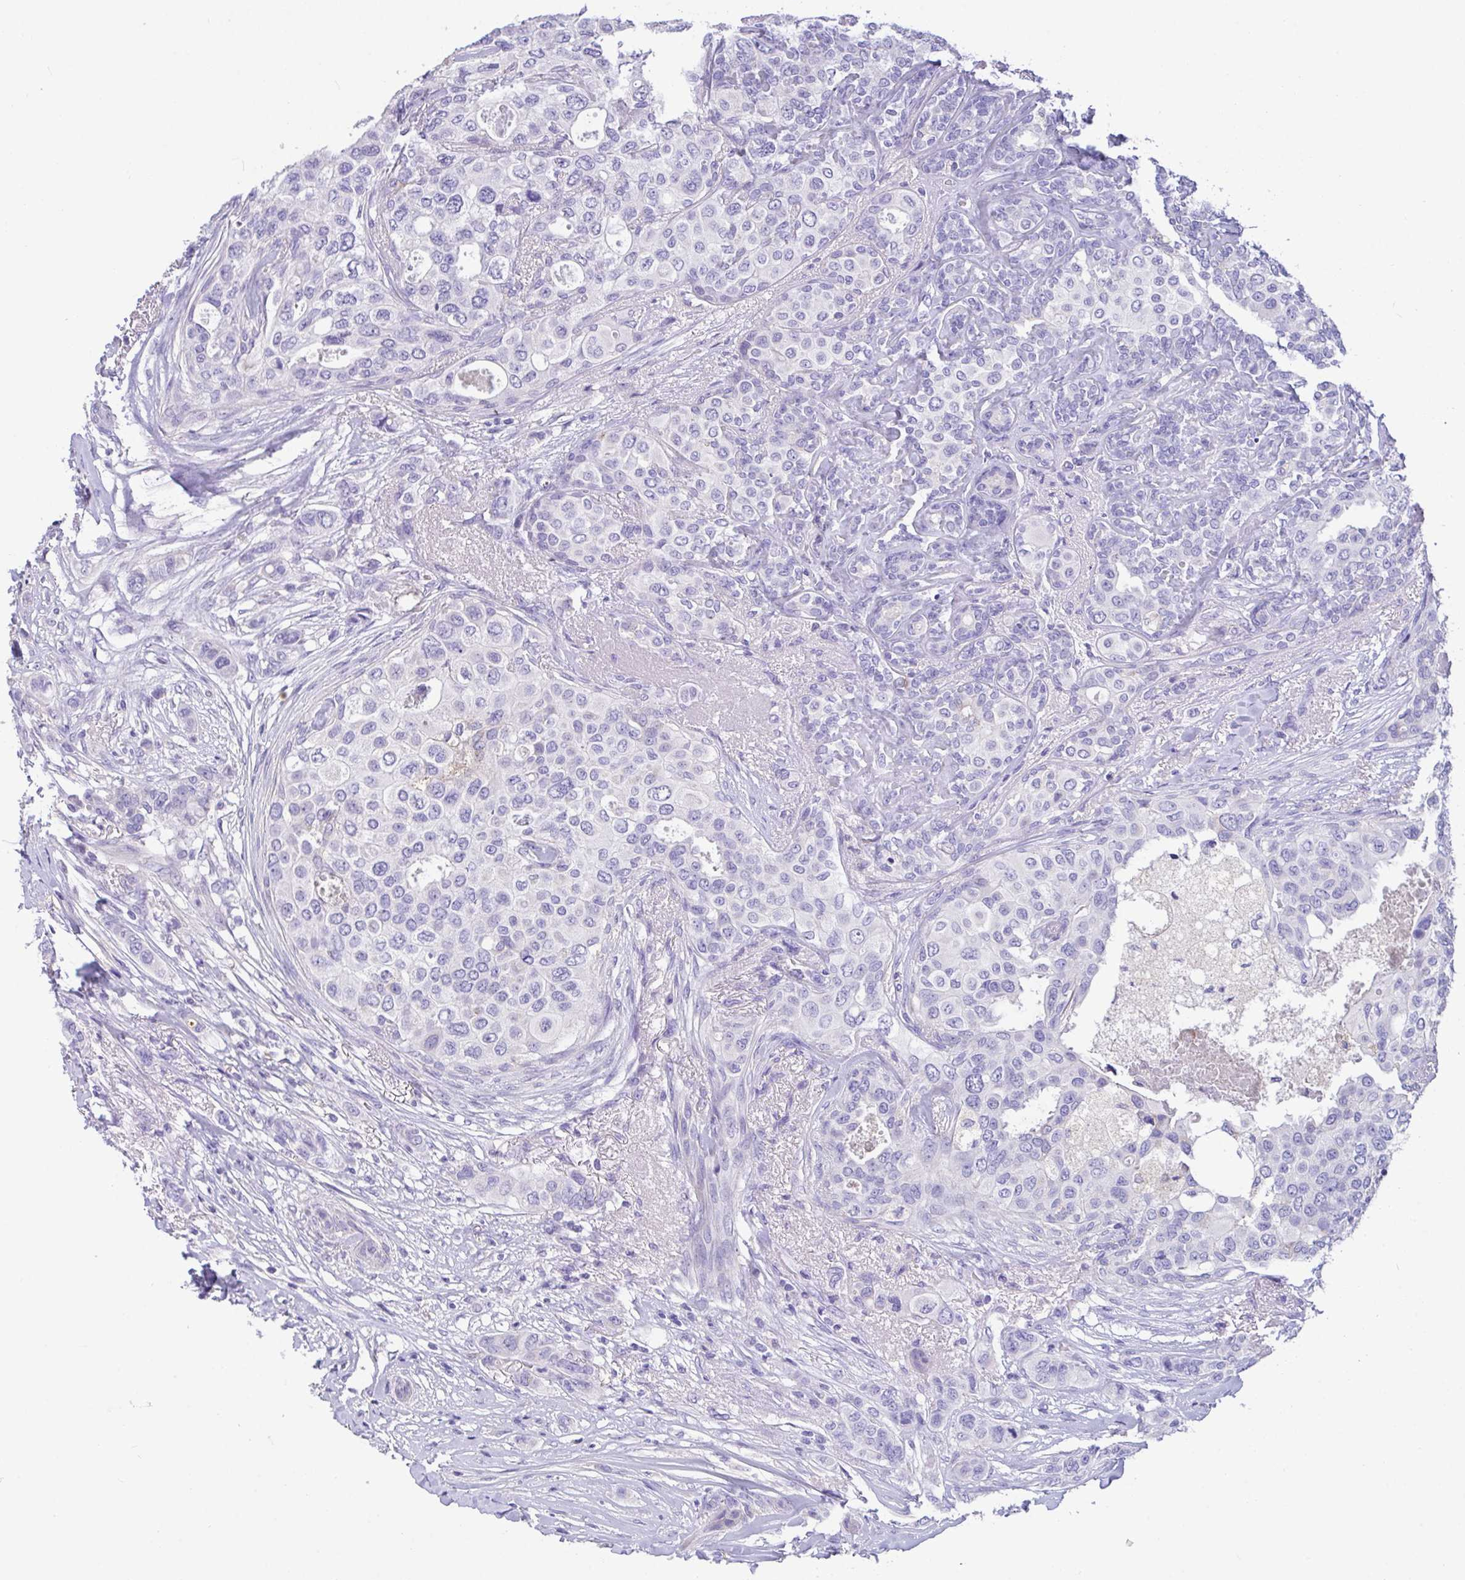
{"staining": {"intensity": "negative", "quantity": "none", "location": "none"}, "tissue": "breast cancer", "cell_type": "Tumor cells", "image_type": "cancer", "snomed": [{"axis": "morphology", "description": "Lobular carcinoma"}, {"axis": "topography", "description": "Breast"}], "caption": "This is an IHC image of human breast cancer (lobular carcinoma). There is no positivity in tumor cells.", "gene": "CA10", "patient": {"sex": "female", "age": 51}}